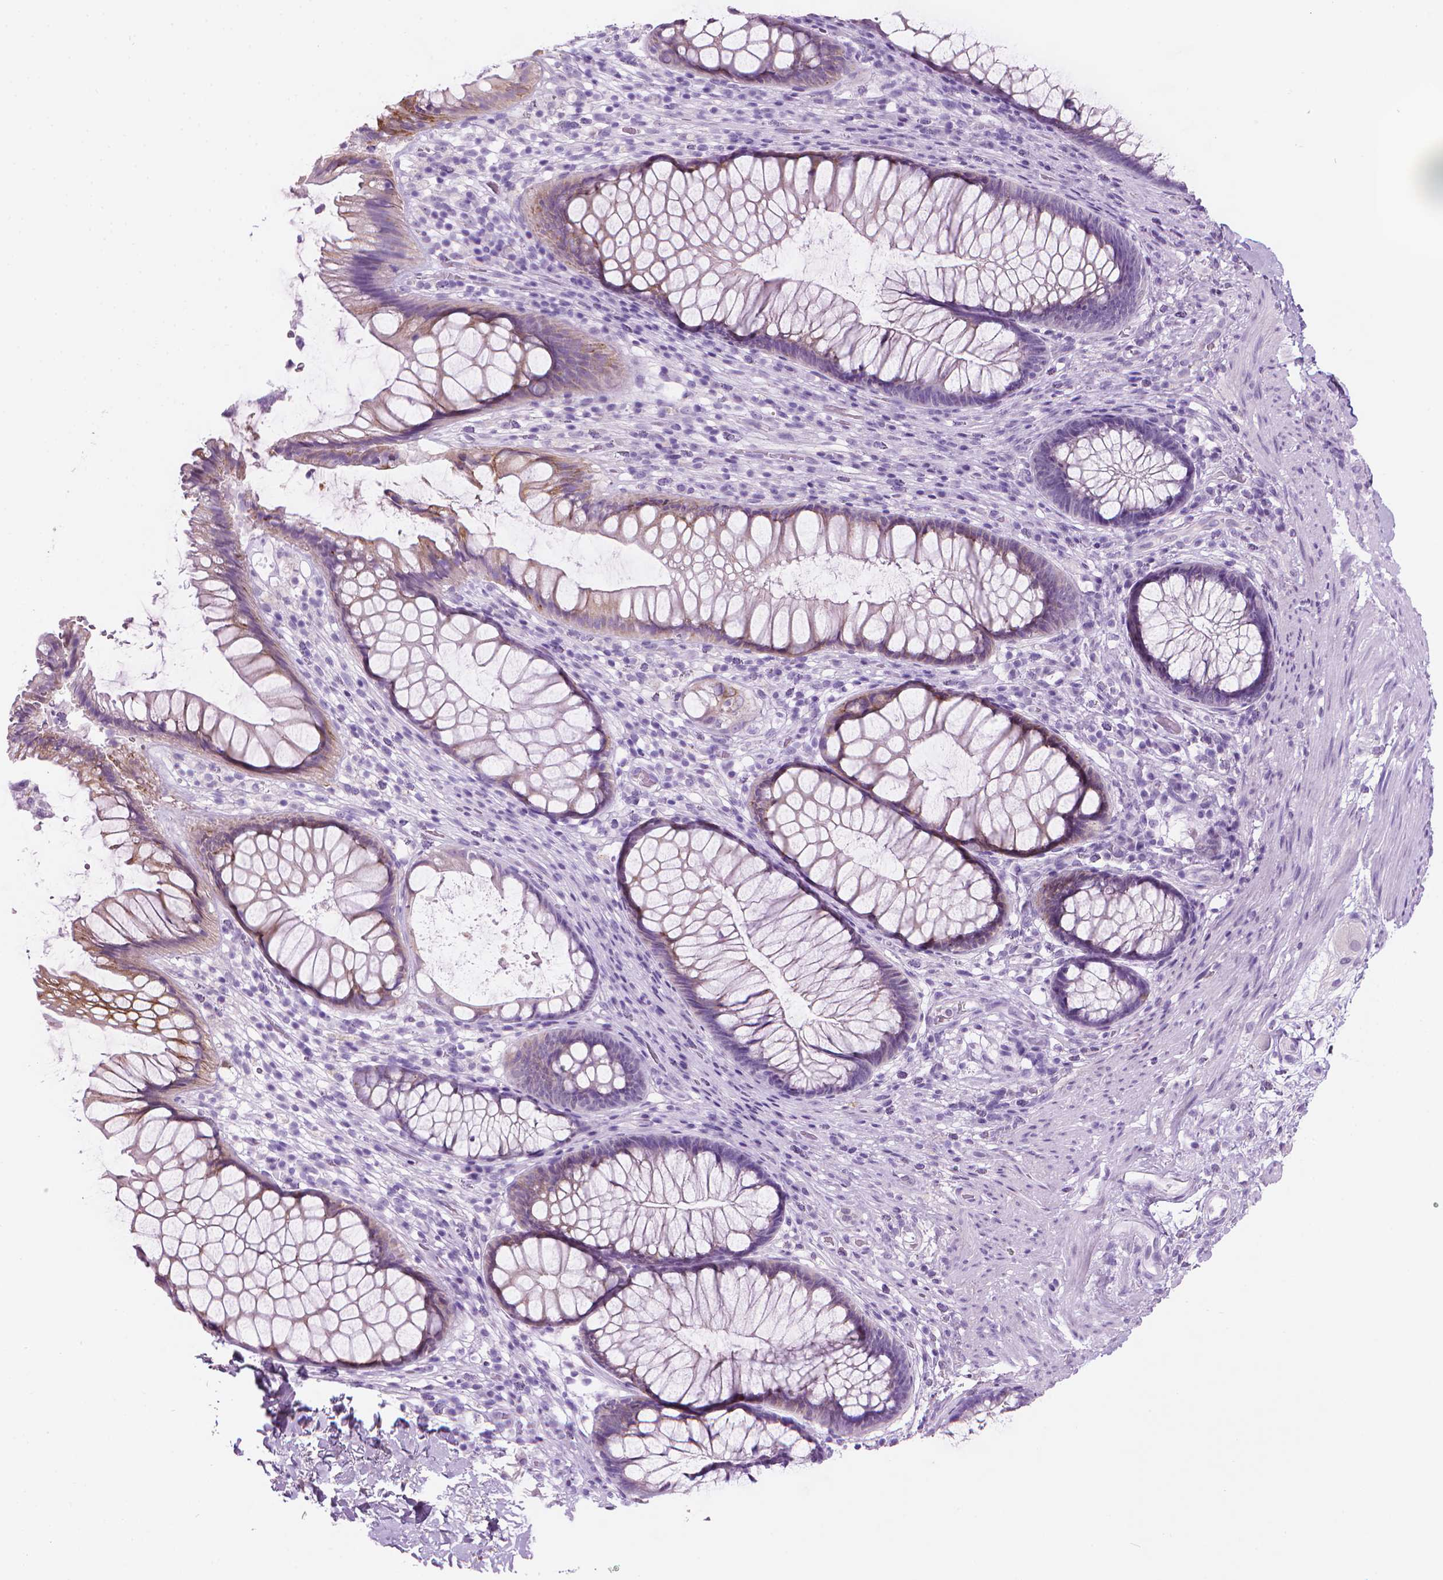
{"staining": {"intensity": "moderate", "quantity": "25%-75%", "location": "cytoplasmic/membranous"}, "tissue": "rectum", "cell_type": "Glandular cells", "image_type": "normal", "snomed": [{"axis": "morphology", "description": "Normal tissue, NOS"}, {"axis": "topography", "description": "Smooth muscle"}, {"axis": "topography", "description": "Rectum"}], "caption": "This photomicrograph displays immunohistochemistry staining of benign rectum, with medium moderate cytoplasmic/membranous staining in about 25%-75% of glandular cells.", "gene": "TTC29", "patient": {"sex": "male", "age": 53}}